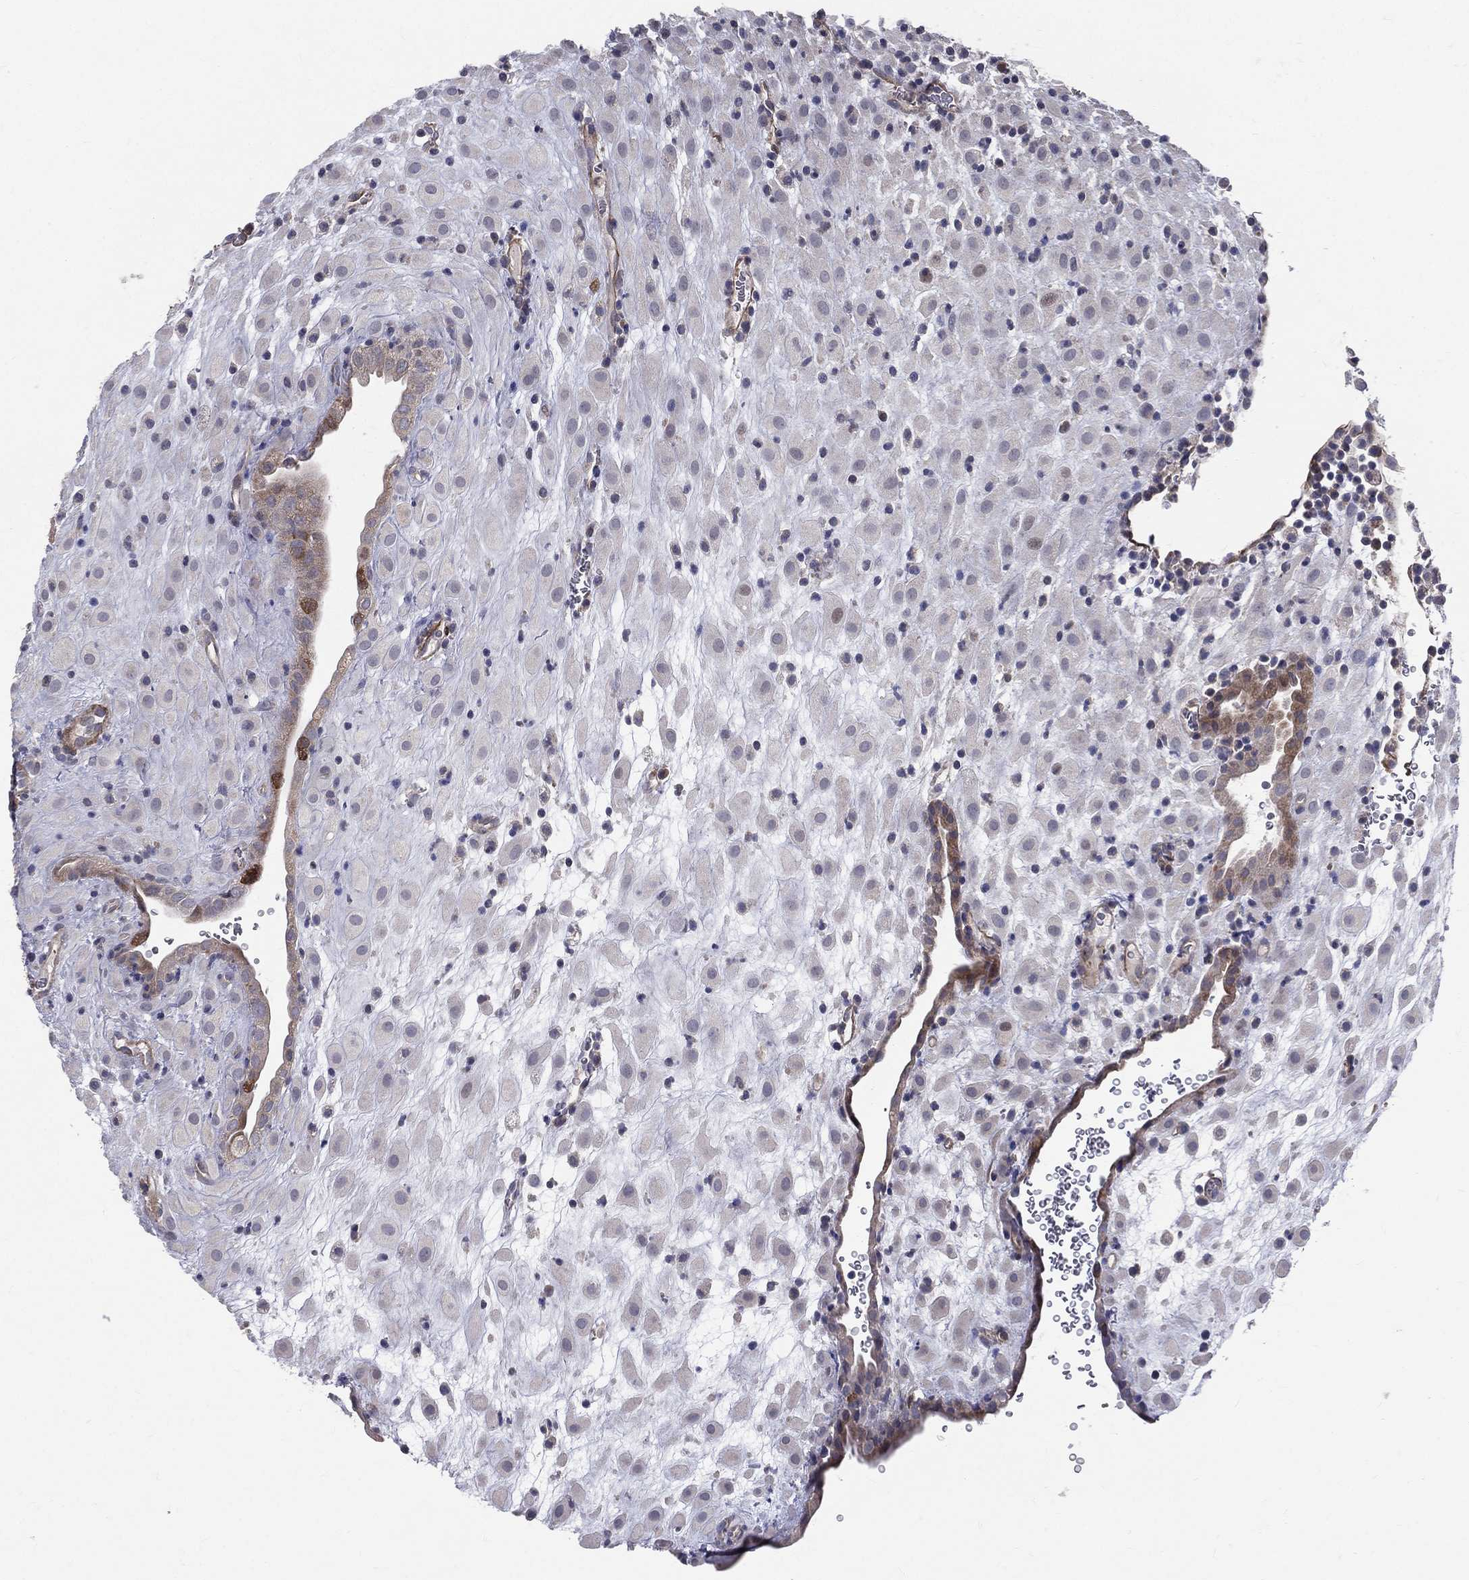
{"staining": {"intensity": "negative", "quantity": "none", "location": "none"}, "tissue": "placenta", "cell_type": "Decidual cells", "image_type": "normal", "snomed": [{"axis": "morphology", "description": "Normal tissue, NOS"}, {"axis": "topography", "description": "Placenta"}], "caption": "This is an immunohistochemistry (IHC) micrograph of normal human placenta. There is no expression in decidual cells.", "gene": "POMZP3", "patient": {"sex": "female", "age": 19}}